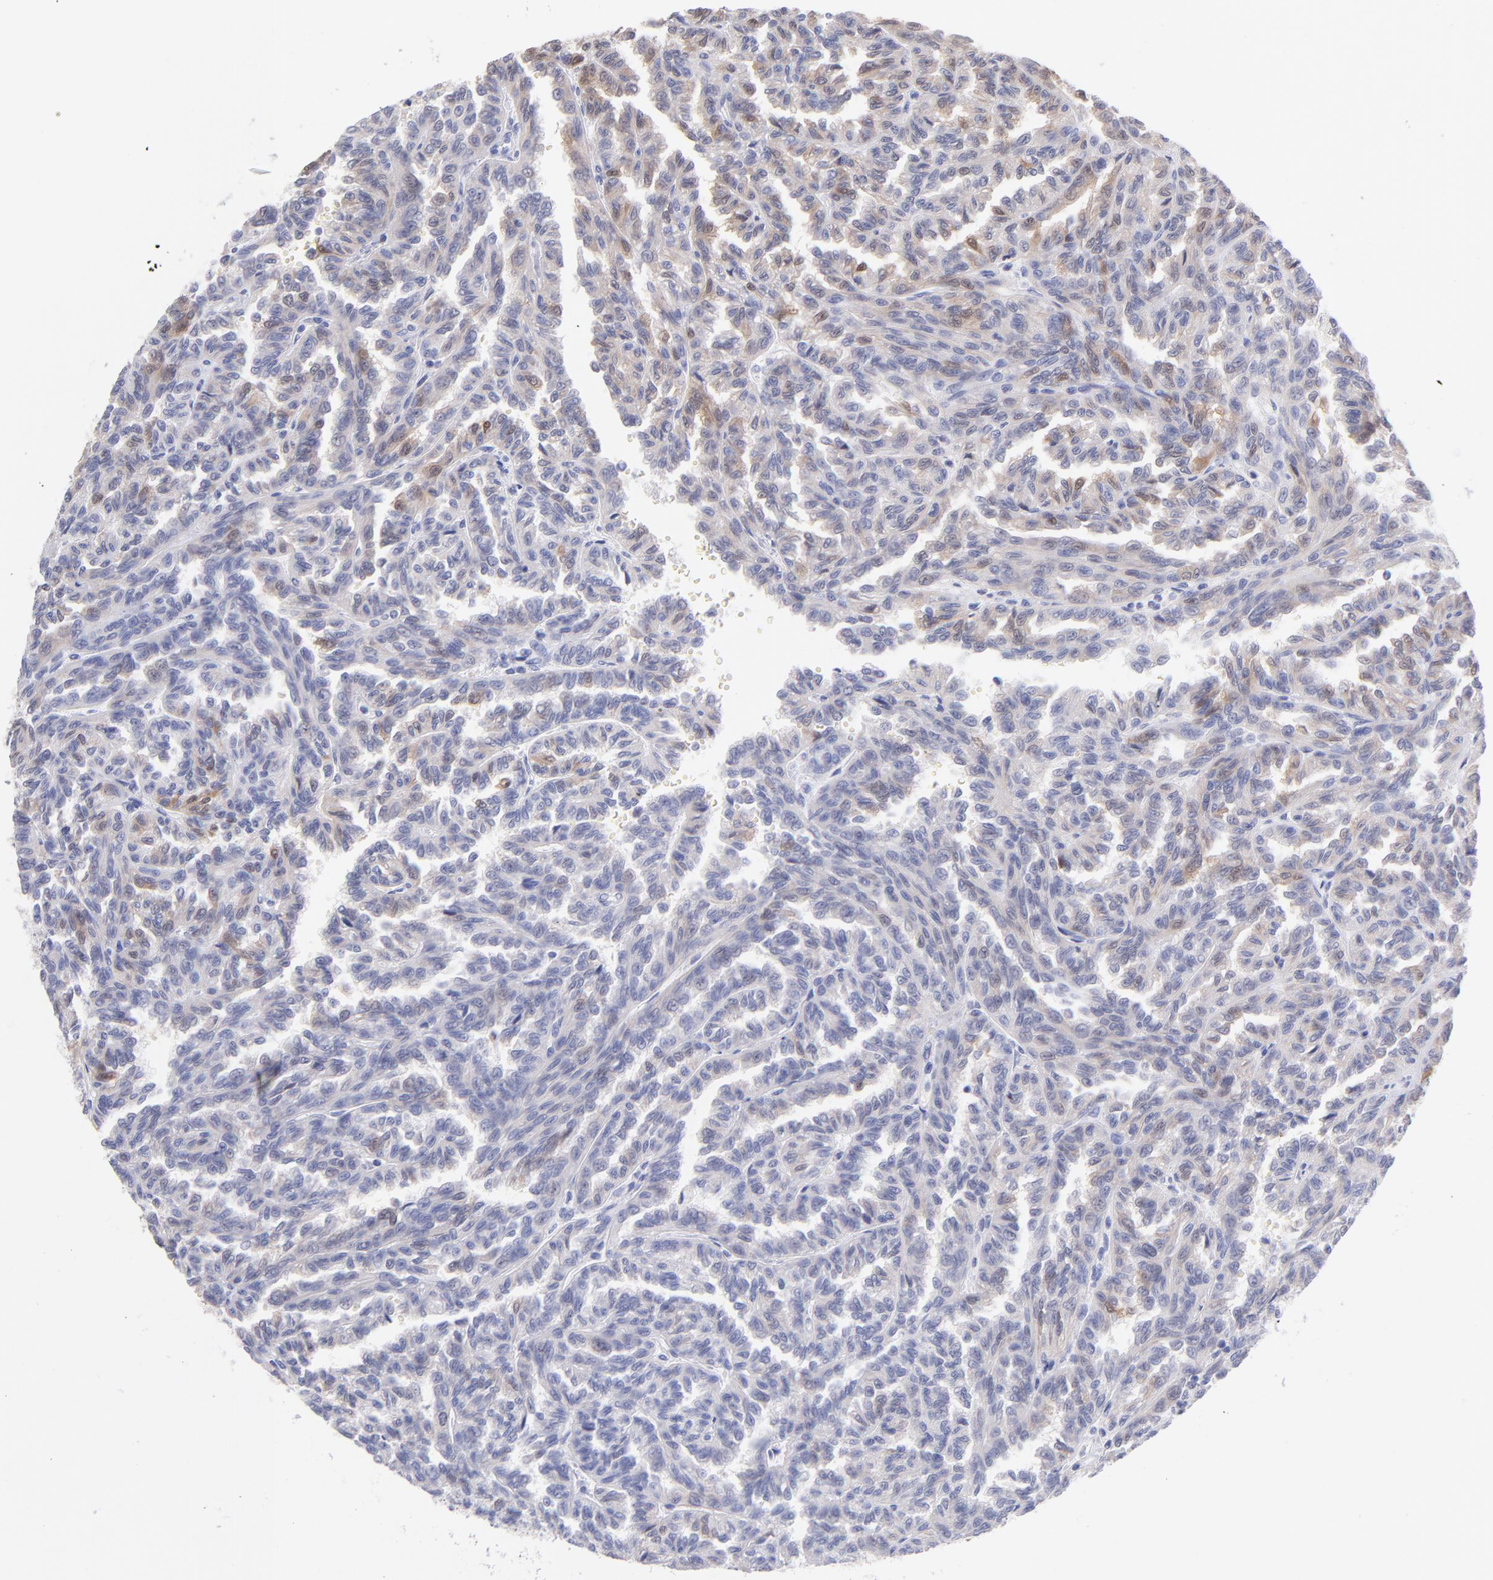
{"staining": {"intensity": "moderate", "quantity": "25%-75%", "location": "cytoplasmic/membranous,nuclear"}, "tissue": "renal cancer", "cell_type": "Tumor cells", "image_type": "cancer", "snomed": [{"axis": "morphology", "description": "Inflammation, NOS"}, {"axis": "morphology", "description": "Adenocarcinoma, NOS"}, {"axis": "topography", "description": "Kidney"}], "caption": "There is medium levels of moderate cytoplasmic/membranous and nuclear positivity in tumor cells of renal cancer, as demonstrated by immunohistochemical staining (brown color).", "gene": "SCGN", "patient": {"sex": "male", "age": 68}}